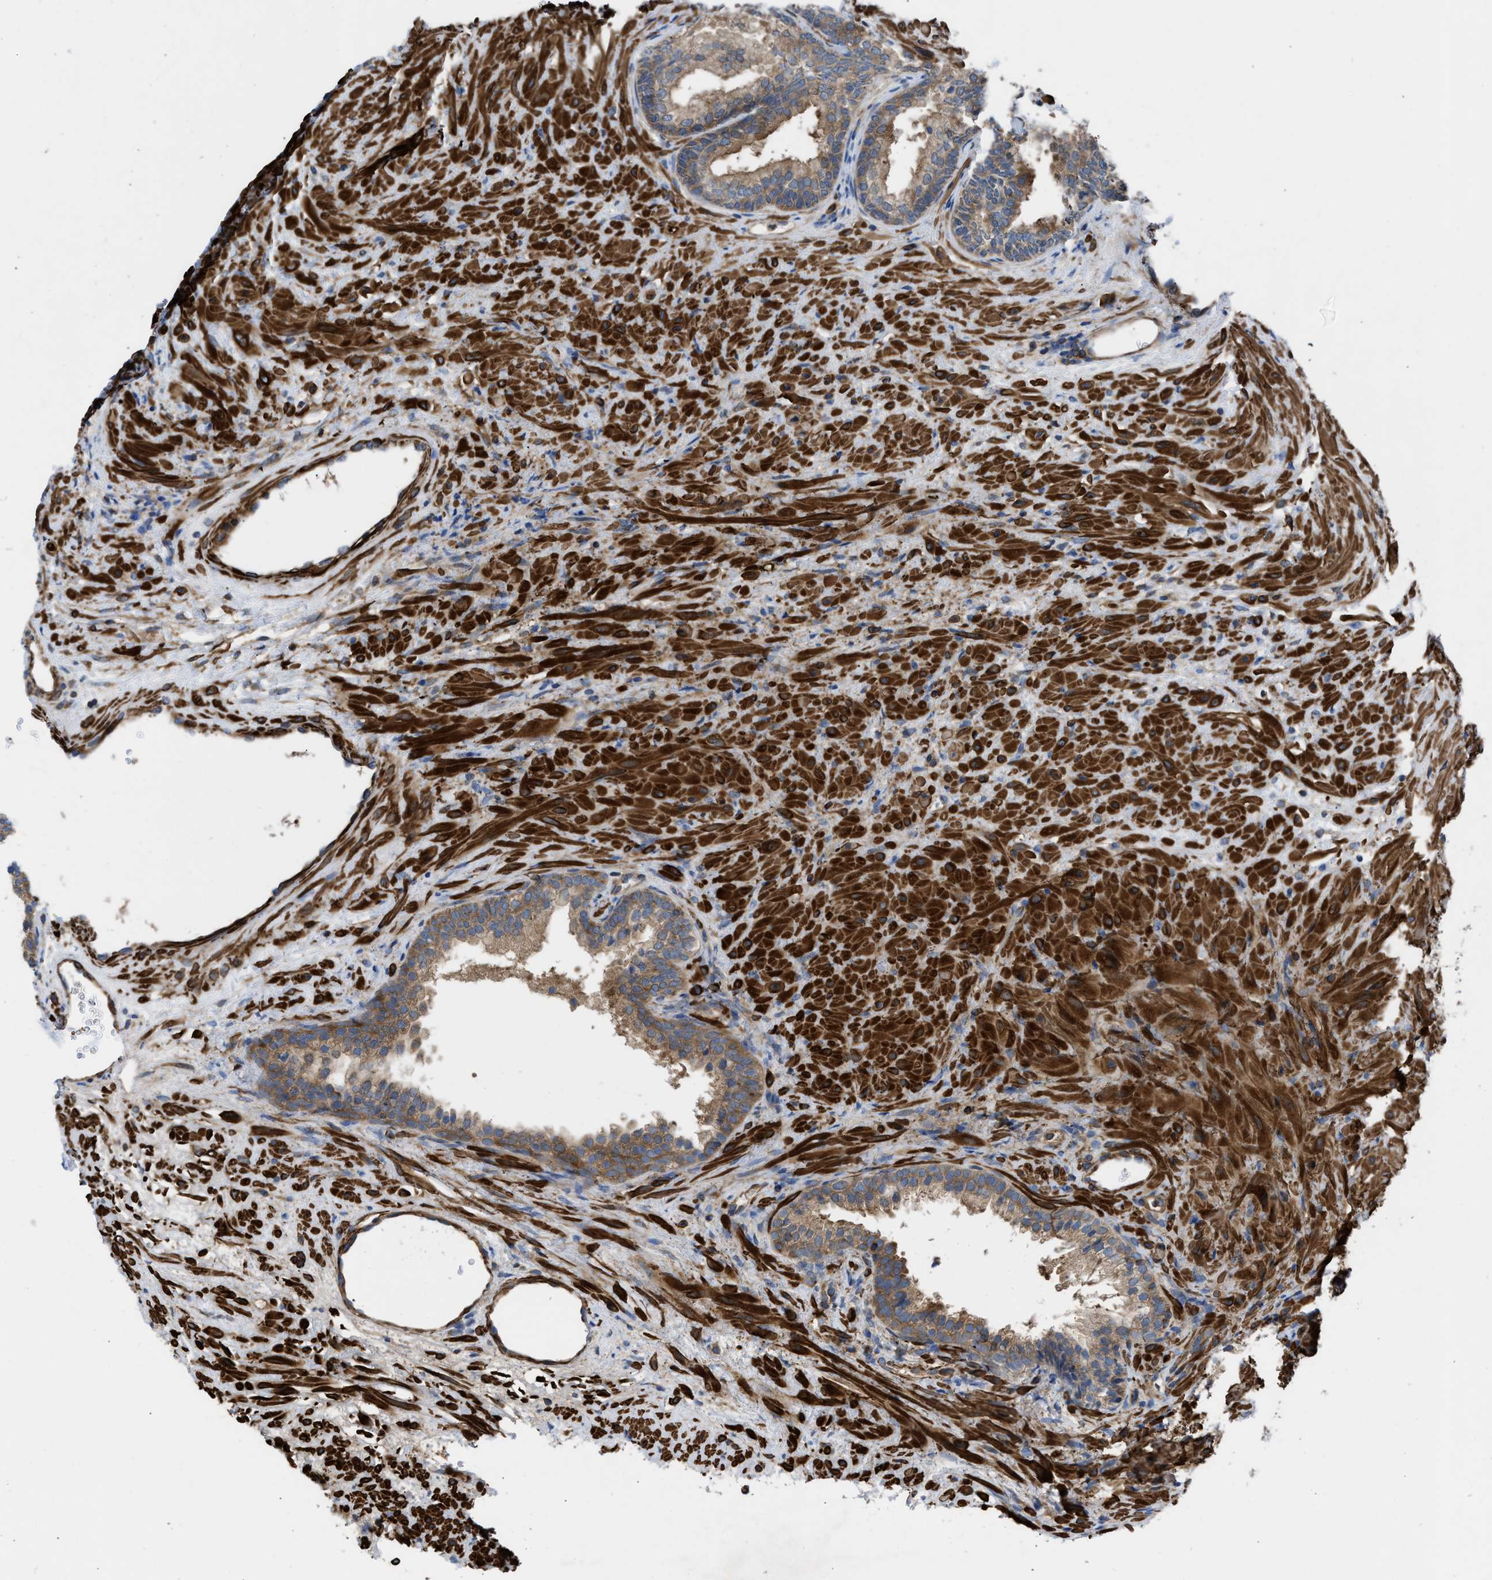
{"staining": {"intensity": "moderate", "quantity": ">75%", "location": "cytoplasmic/membranous"}, "tissue": "prostate", "cell_type": "Glandular cells", "image_type": "normal", "snomed": [{"axis": "morphology", "description": "Normal tissue, NOS"}, {"axis": "topography", "description": "Prostate"}], "caption": "Prostate stained with DAB immunohistochemistry (IHC) demonstrates medium levels of moderate cytoplasmic/membranous expression in approximately >75% of glandular cells. (brown staining indicates protein expression, while blue staining denotes nuclei).", "gene": "CHKB", "patient": {"sex": "male", "age": 76}}